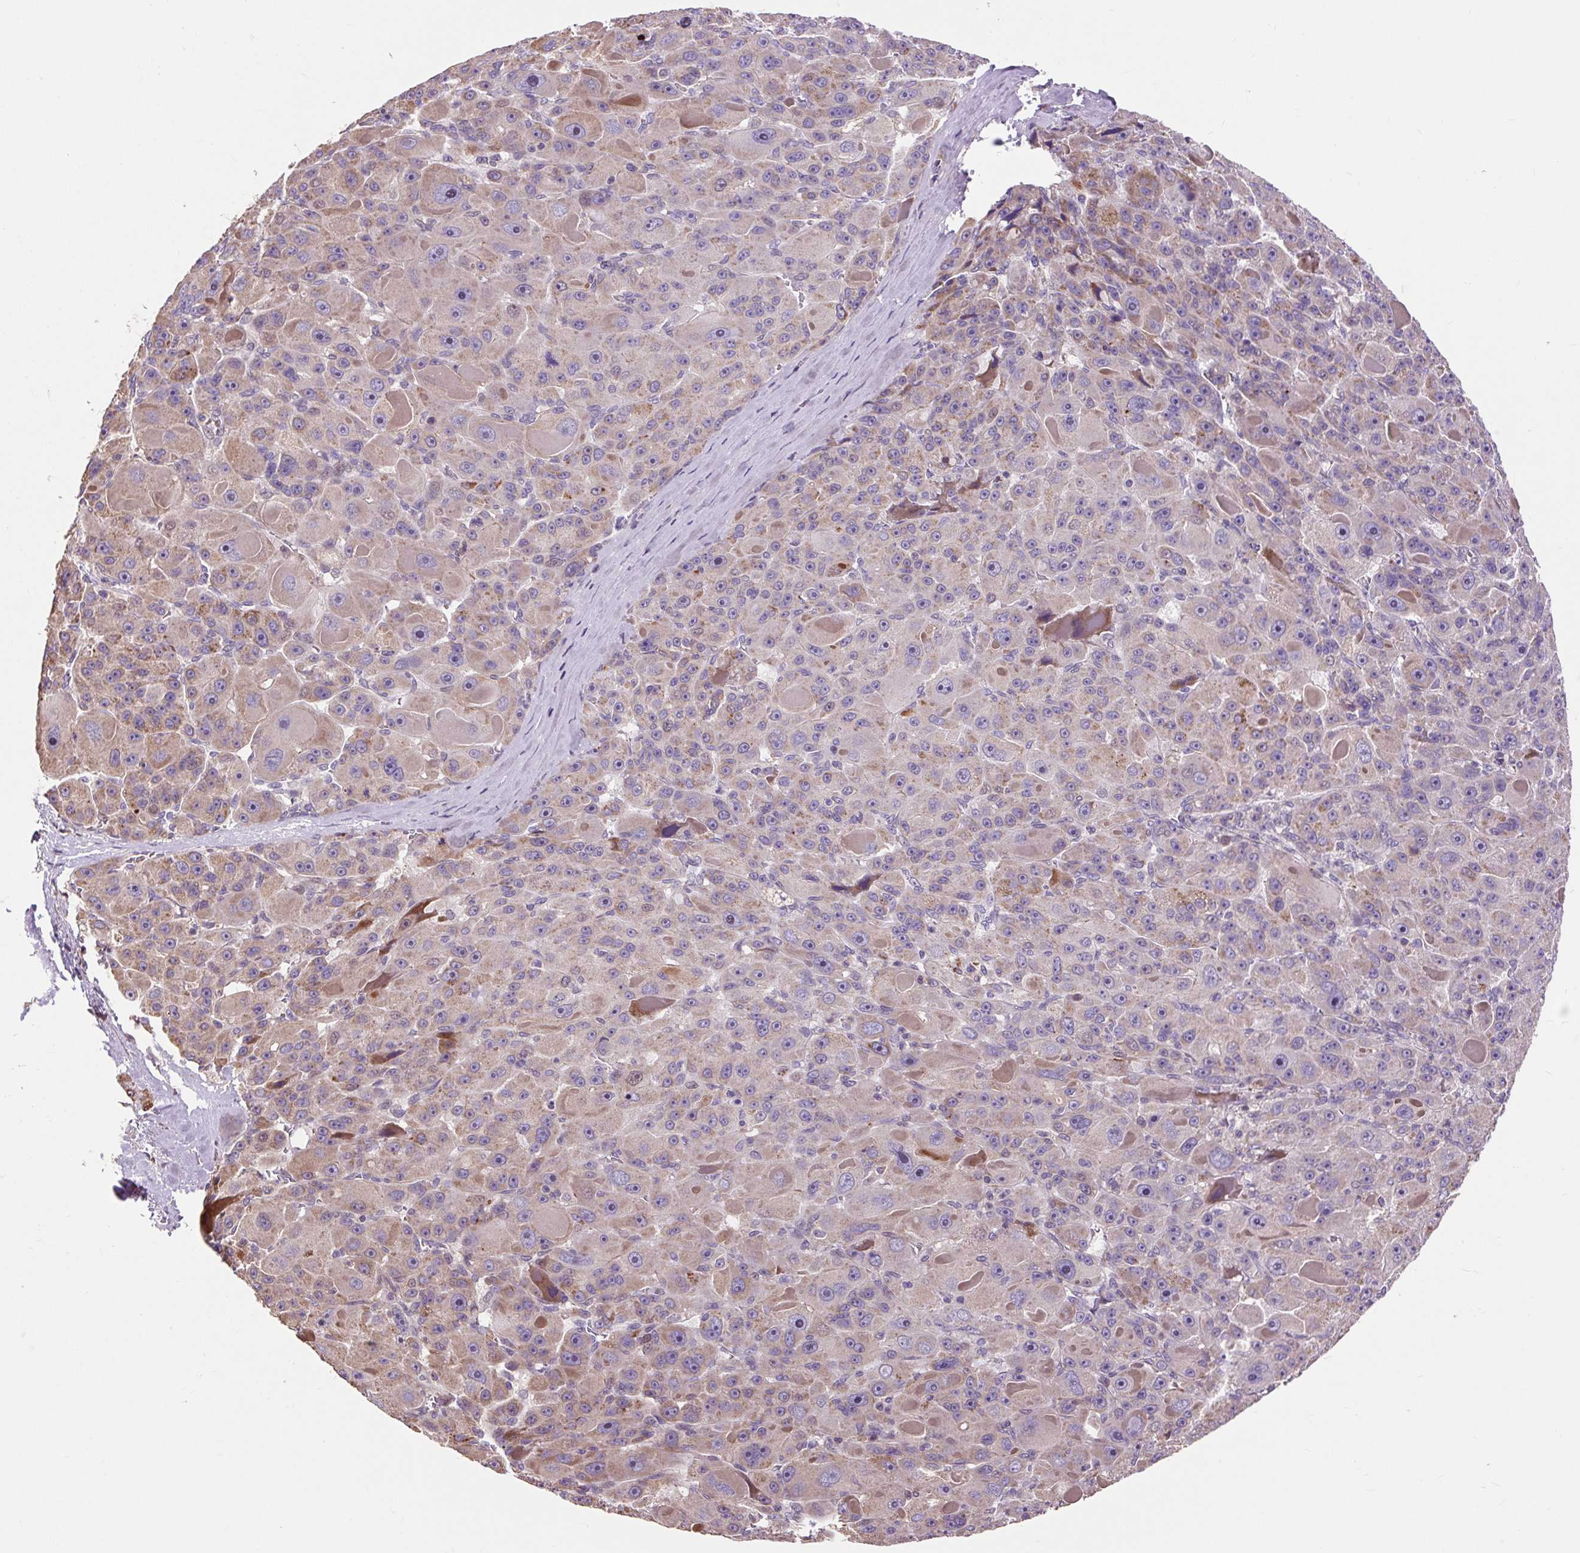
{"staining": {"intensity": "moderate", "quantity": "<25%", "location": "cytoplasmic/membranous"}, "tissue": "liver cancer", "cell_type": "Tumor cells", "image_type": "cancer", "snomed": [{"axis": "morphology", "description": "Carcinoma, Hepatocellular, NOS"}, {"axis": "topography", "description": "Liver"}], "caption": "This histopathology image exhibits IHC staining of human liver cancer (hepatocellular carcinoma), with low moderate cytoplasmic/membranous expression in approximately <25% of tumor cells.", "gene": "PRIMPOL", "patient": {"sex": "male", "age": 76}}